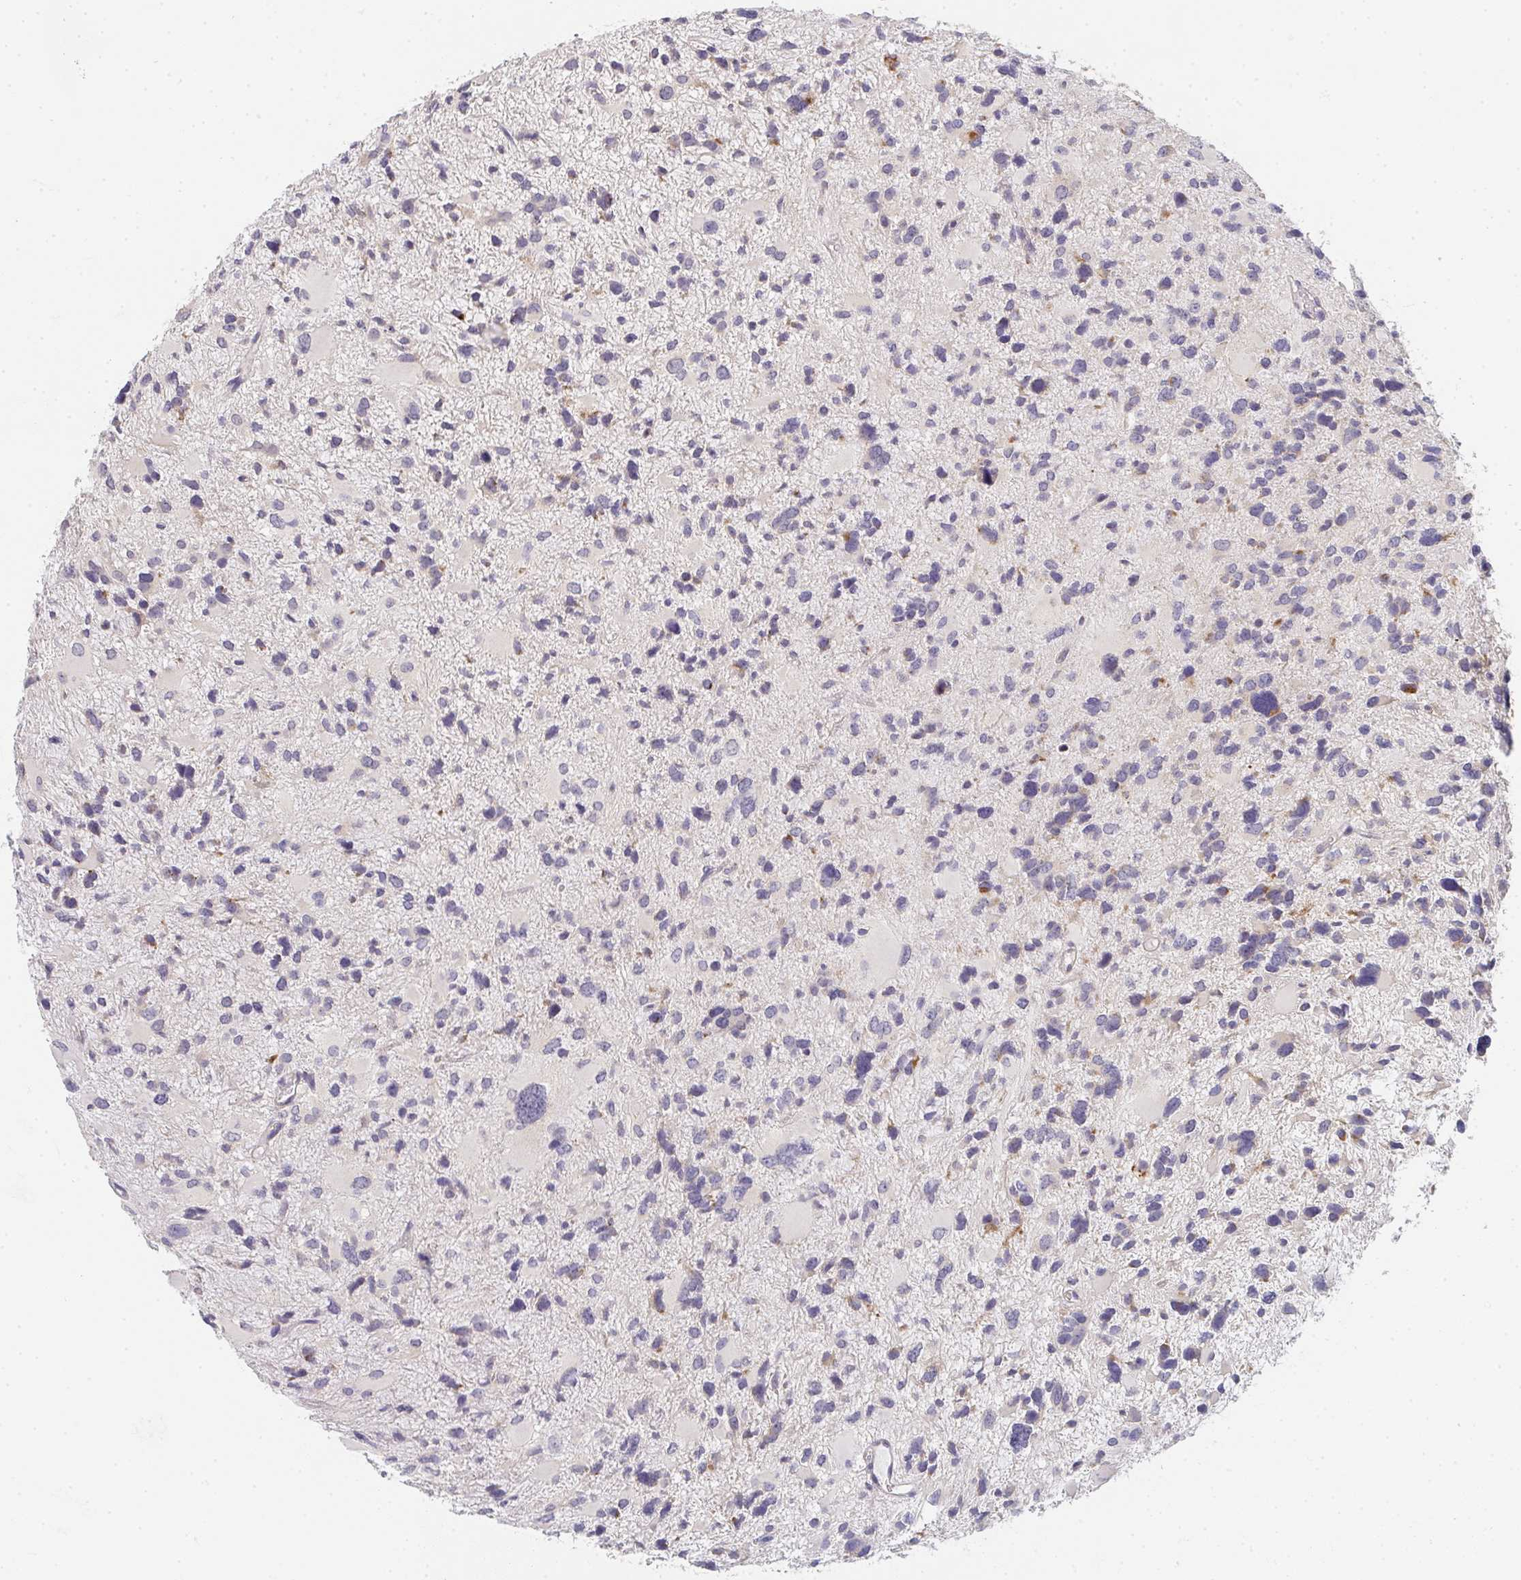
{"staining": {"intensity": "moderate", "quantity": "<25%", "location": "cytoplasmic/membranous"}, "tissue": "glioma", "cell_type": "Tumor cells", "image_type": "cancer", "snomed": [{"axis": "morphology", "description": "Glioma, malignant, High grade"}, {"axis": "topography", "description": "Brain"}], "caption": "DAB (3,3'-diaminobenzidine) immunohistochemical staining of human high-grade glioma (malignant) displays moderate cytoplasmic/membranous protein staining in about <25% of tumor cells.", "gene": "TMEM219", "patient": {"sex": "female", "age": 11}}